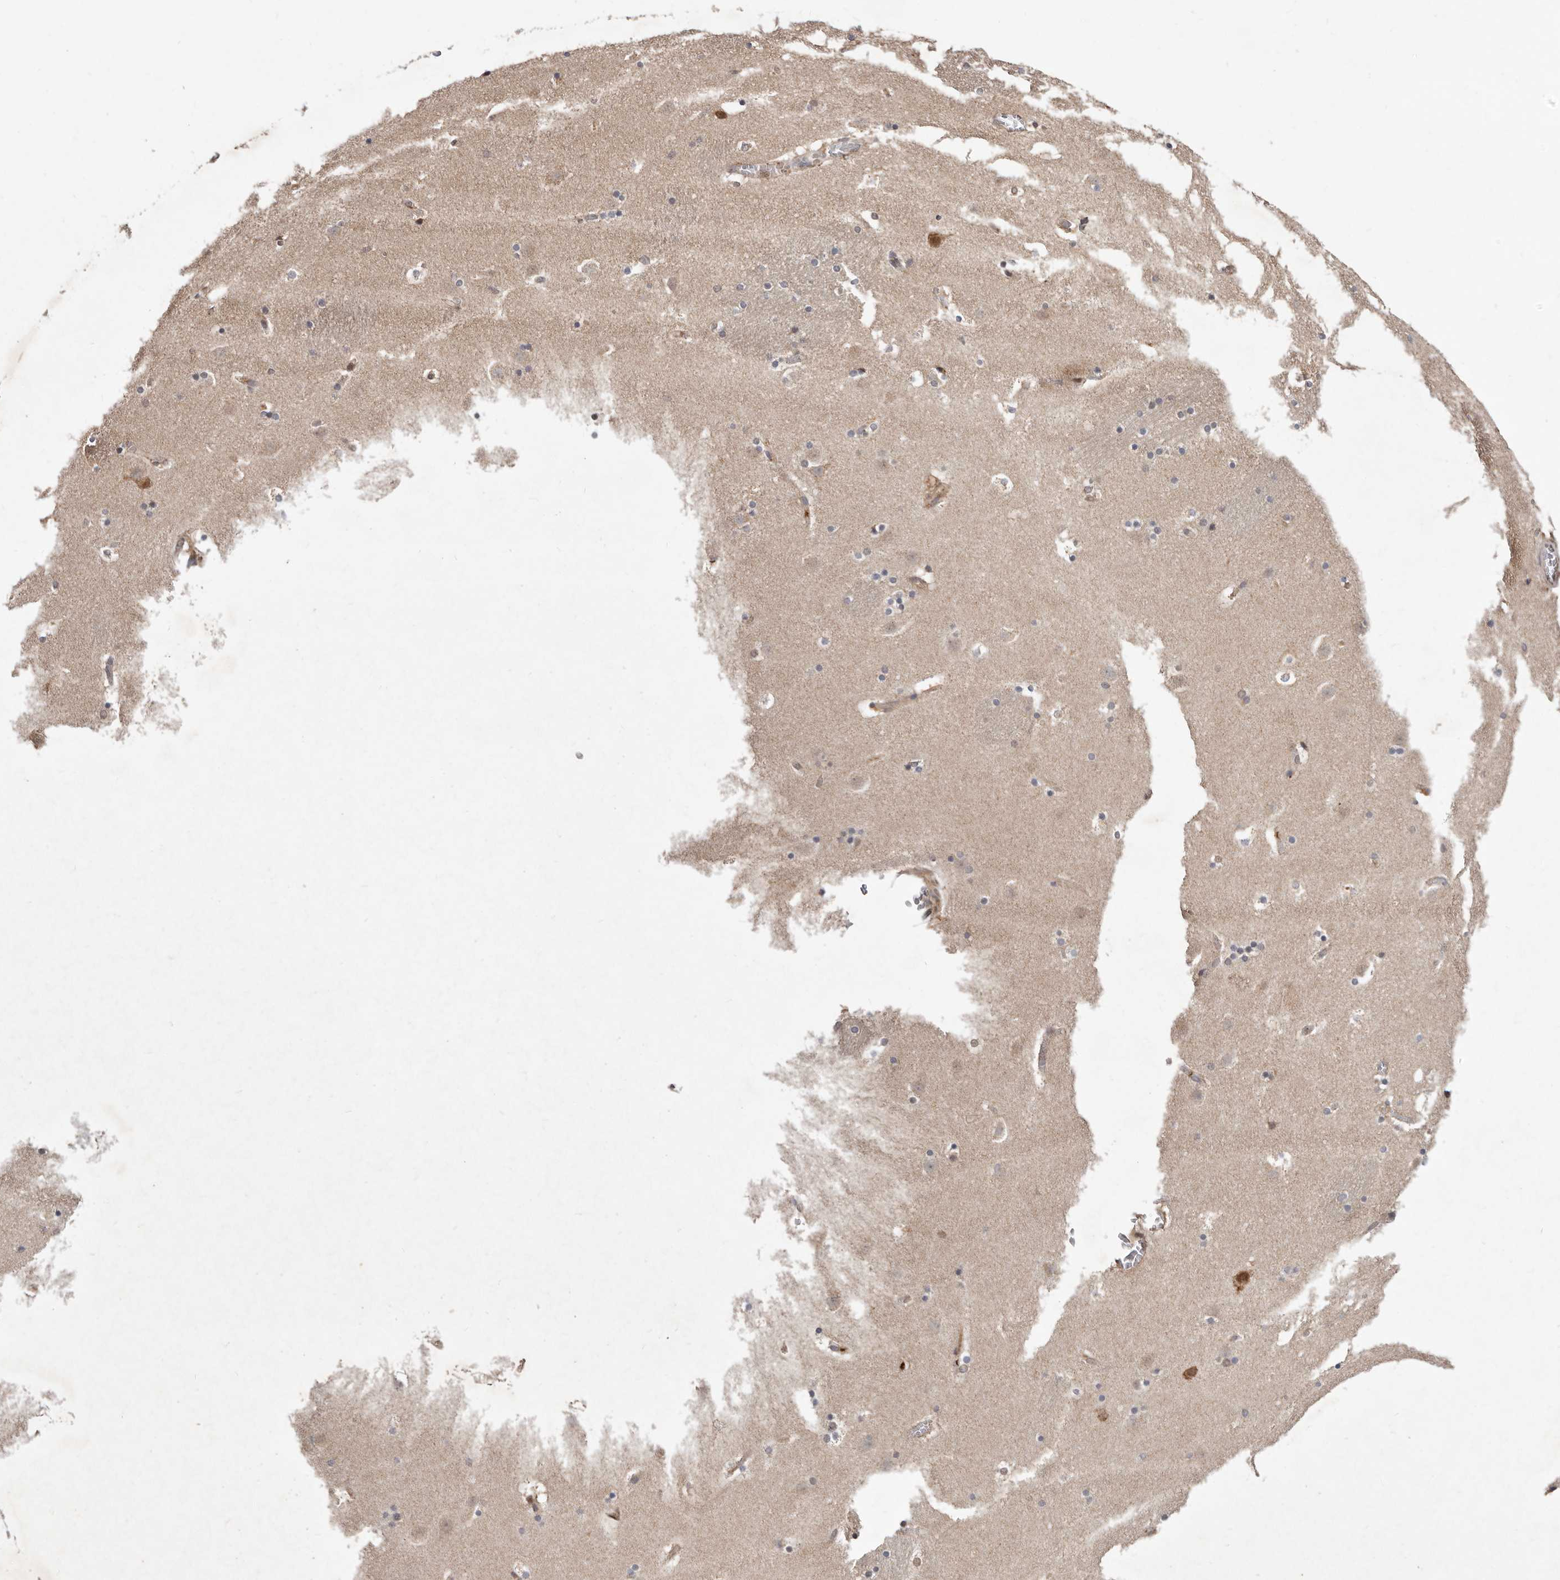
{"staining": {"intensity": "weak", "quantity": "25%-75%", "location": "cytoplasmic/membranous"}, "tissue": "caudate", "cell_type": "Glial cells", "image_type": "normal", "snomed": [{"axis": "morphology", "description": "Normal tissue, NOS"}, {"axis": "topography", "description": "Lateral ventricle wall"}], "caption": "Immunohistochemistry (IHC) of unremarkable human caudate displays low levels of weak cytoplasmic/membranous positivity in about 25%-75% of glial cells. The staining was performed using DAB (3,3'-diaminobenzidine) to visualize the protein expression in brown, while the nuclei were stained in blue with hematoxylin (Magnification: 20x).", "gene": "RRM2B", "patient": {"sex": "male", "age": 45}}